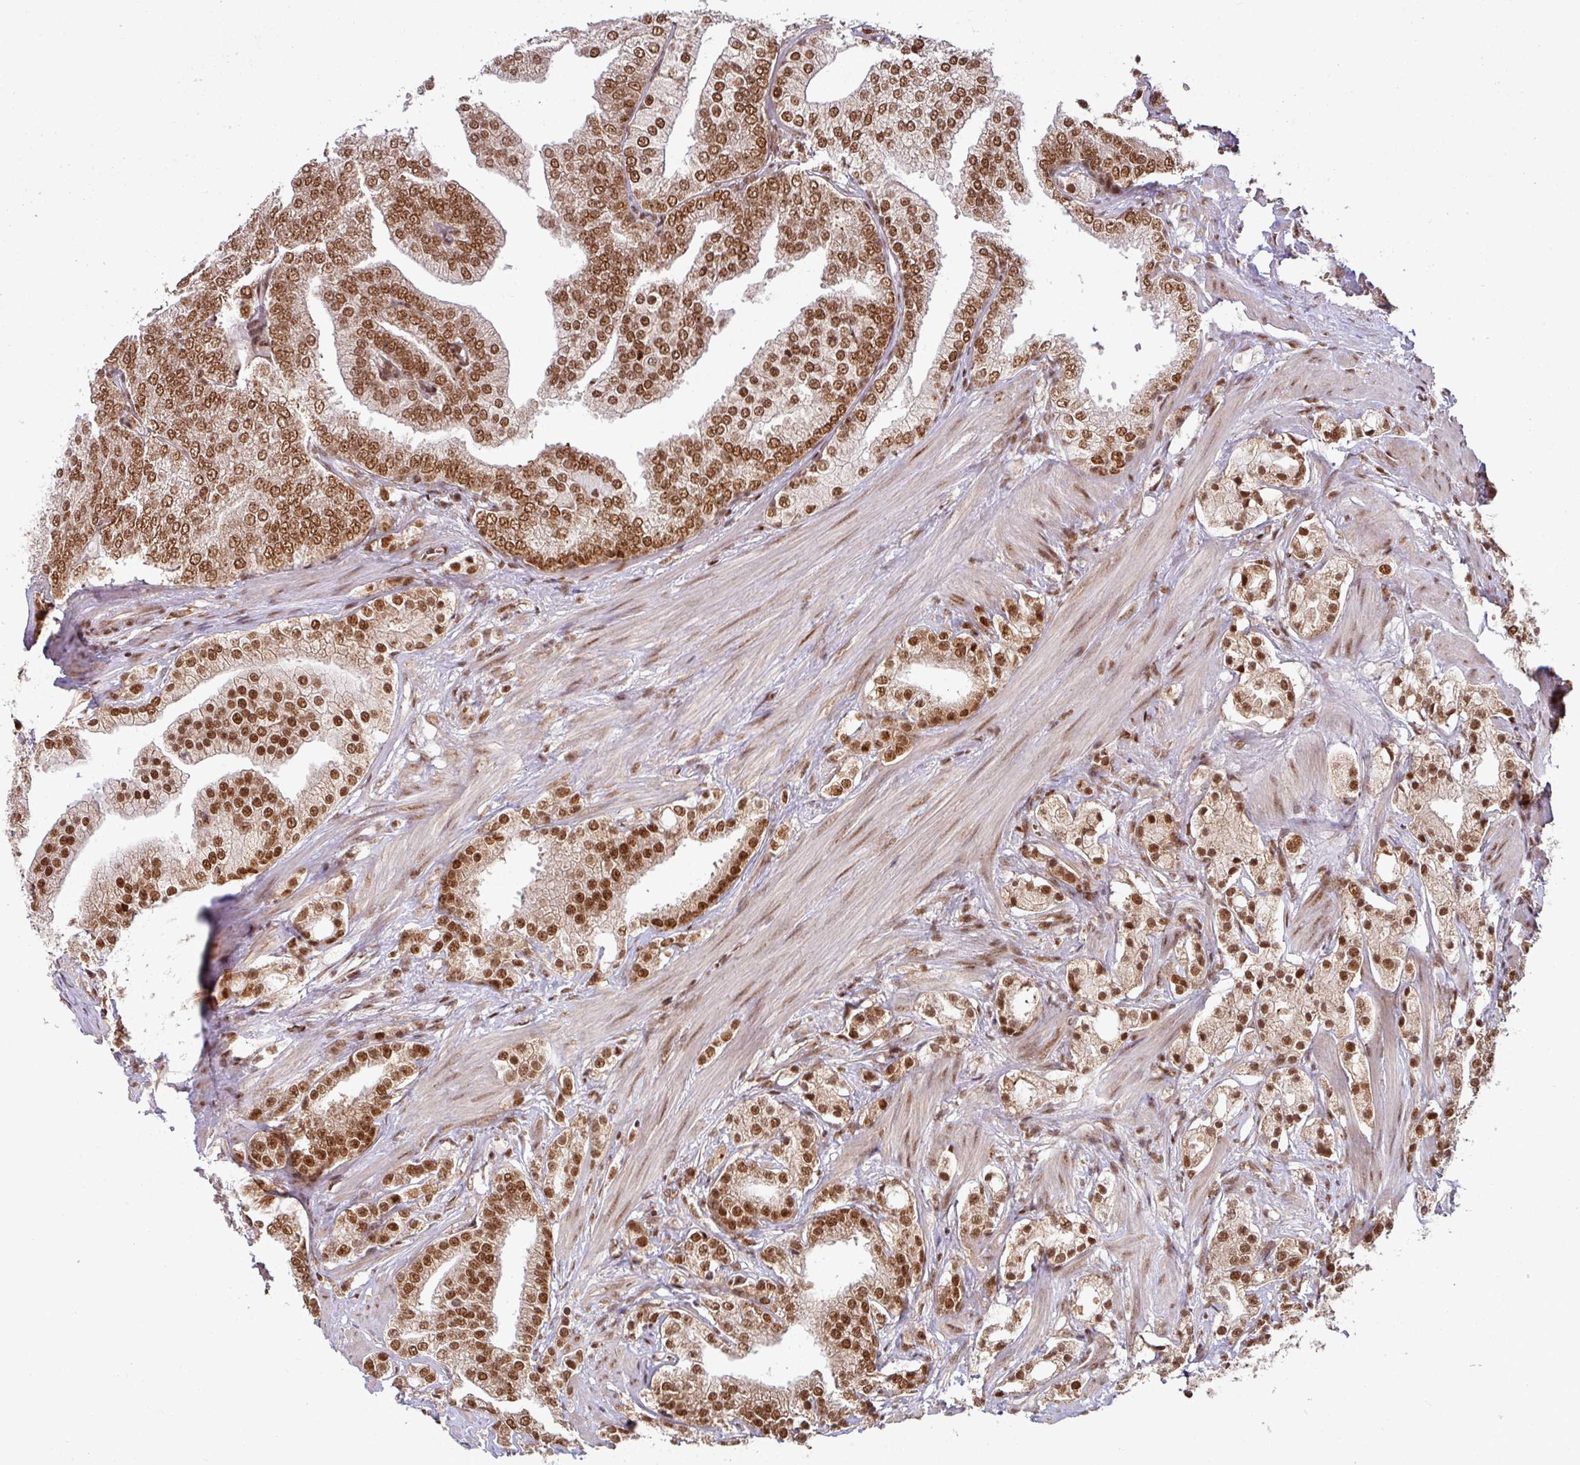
{"staining": {"intensity": "strong", "quantity": ">75%", "location": "nuclear"}, "tissue": "prostate cancer", "cell_type": "Tumor cells", "image_type": "cancer", "snomed": [{"axis": "morphology", "description": "Adenocarcinoma, High grade"}, {"axis": "topography", "description": "Prostate"}], "caption": "Immunohistochemistry (IHC) (DAB) staining of human prostate cancer (high-grade adenocarcinoma) exhibits strong nuclear protein staining in about >75% of tumor cells.", "gene": "PHF23", "patient": {"sex": "male", "age": 50}}